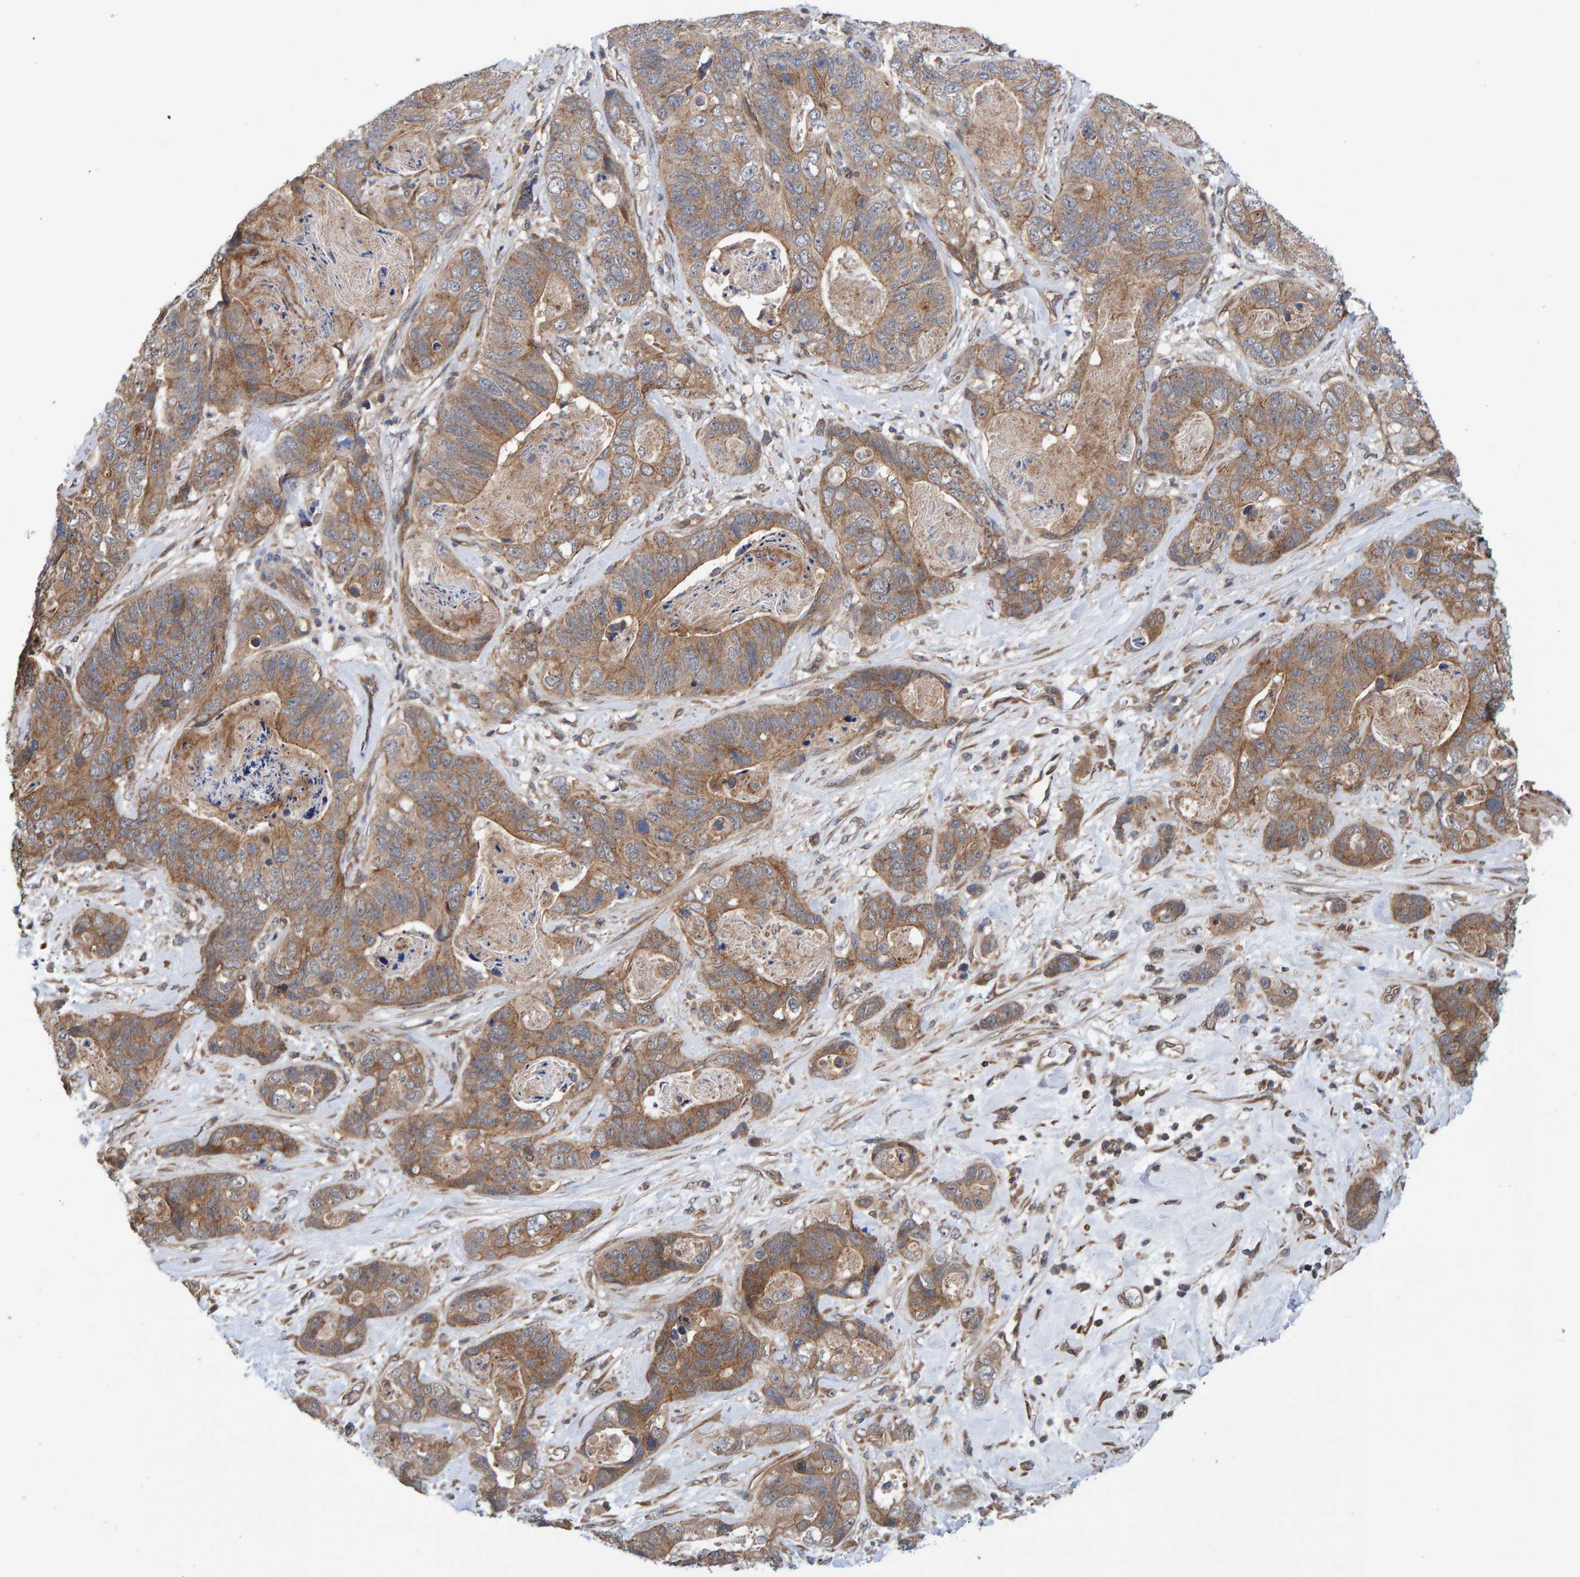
{"staining": {"intensity": "moderate", "quantity": ">75%", "location": "cytoplasmic/membranous"}, "tissue": "stomach cancer", "cell_type": "Tumor cells", "image_type": "cancer", "snomed": [{"axis": "morphology", "description": "Normal tissue, NOS"}, {"axis": "morphology", "description": "Adenocarcinoma, NOS"}, {"axis": "topography", "description": "Stomach"}], "caption": "Adenocarcinoma (stomach) tissue demonstrates moderate cytoplasmic/membranous staining in approximately >75% of tumor cells, visualized by immunohistochemistry. The staining was performed using DAB (3,3'-diaminobenzidine), with brown indicating positive protein expression. Nuclei are stained blue with hematoxylin.", "gene": "SCRN2", "patient": {"sex": "female", "age": 89}}